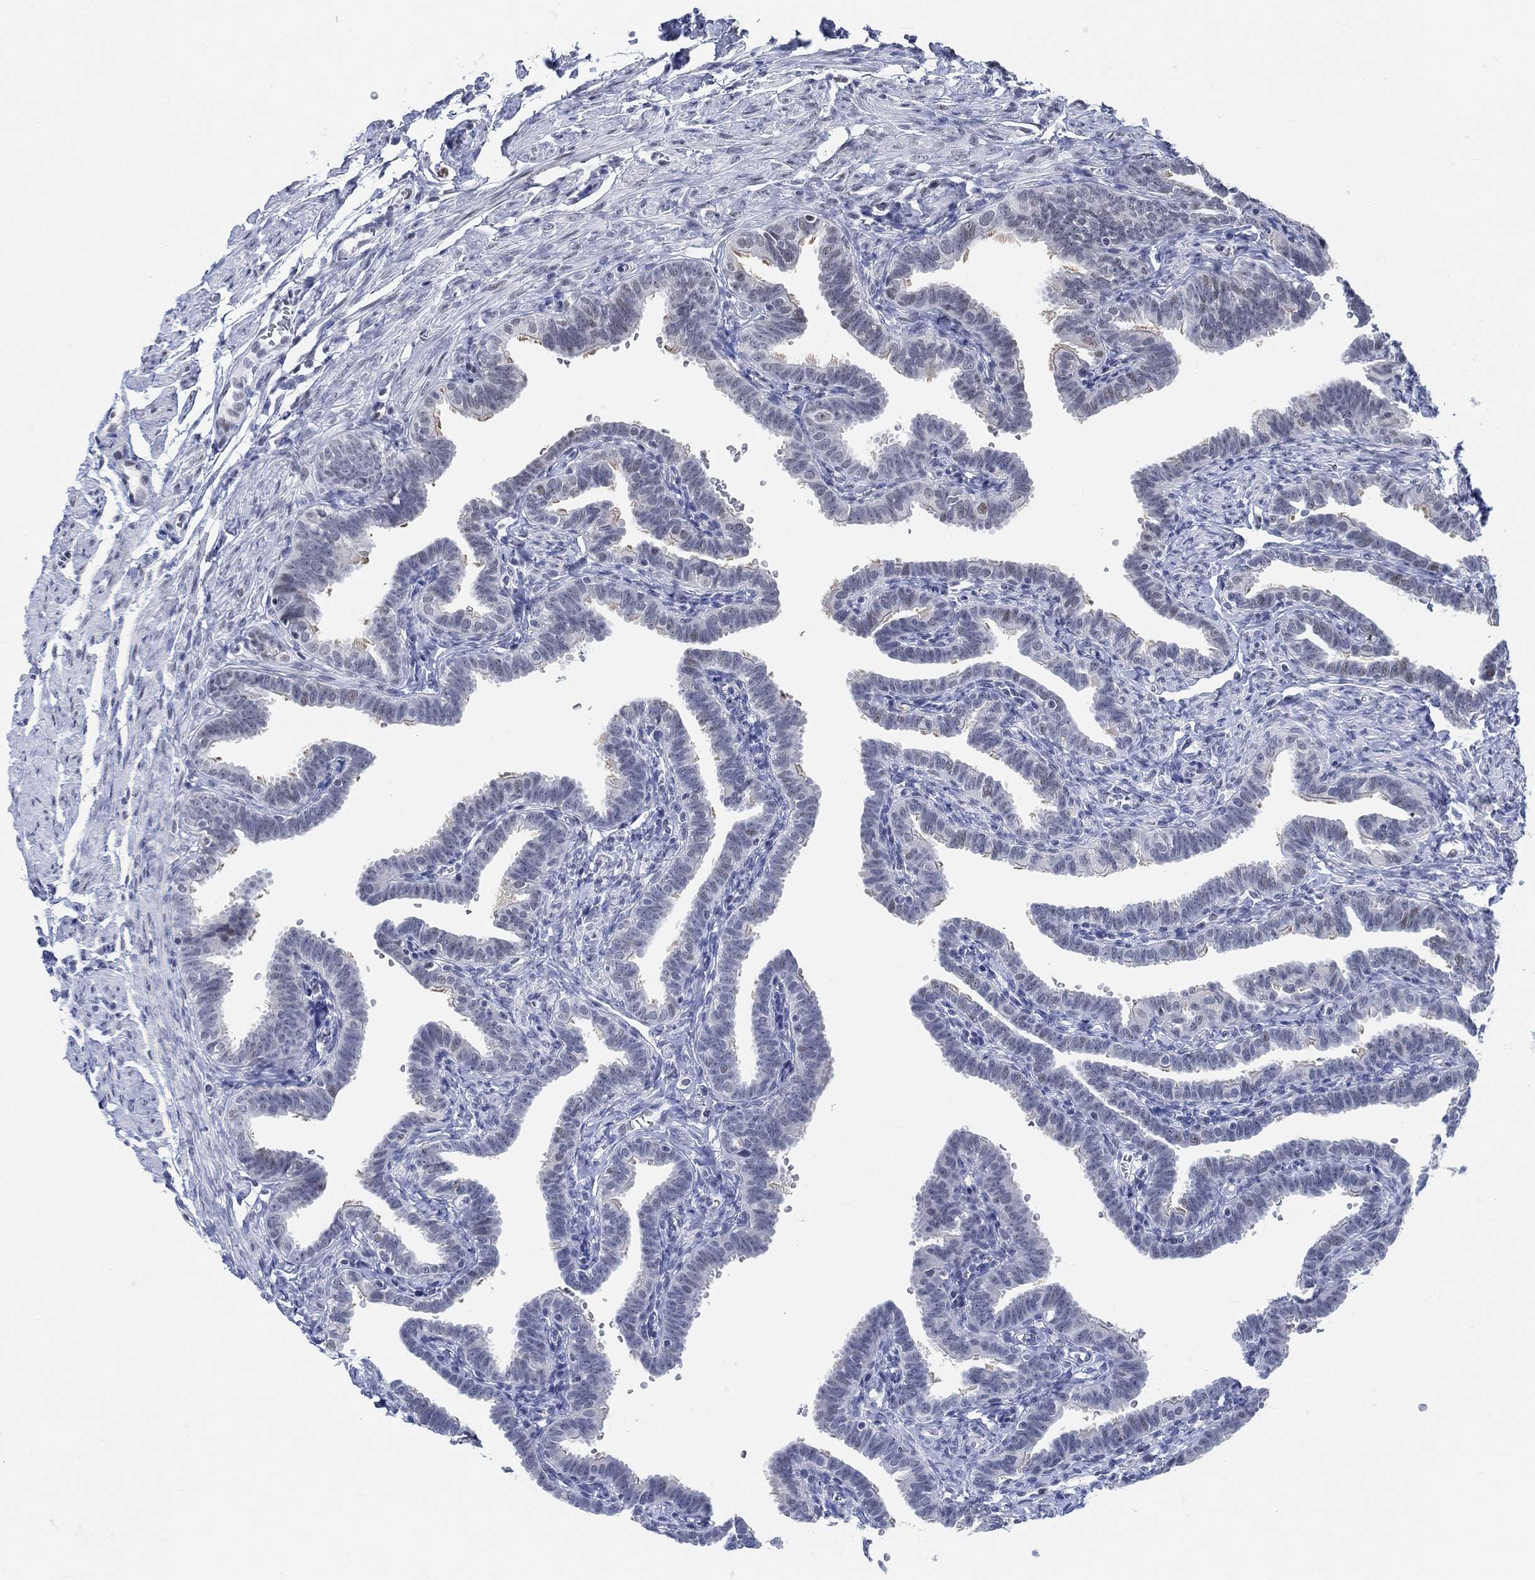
{"staining": {"intensity": "weak", "quantity": "<25%", "location": "cytoplasmic/membranous"}, "tissue": "fallopian tube", "cell_type": "Glandular cells", "image_type": "normal", "snomed": [{"axis": "morphology", "description": "Normal tissue, NOS"}, {"axis": "topography", "description": "Fallopian tube"}, {"axis": "topography", "description": "Ovary"}], "caption": "IHC micrograph of unremarkable fallopian tube: fallopian tube stained with DAB shows no significant protein positivity in glandular cells.", "gene": "KCNH8", "patient": {"sex": "female", "age": 57}}